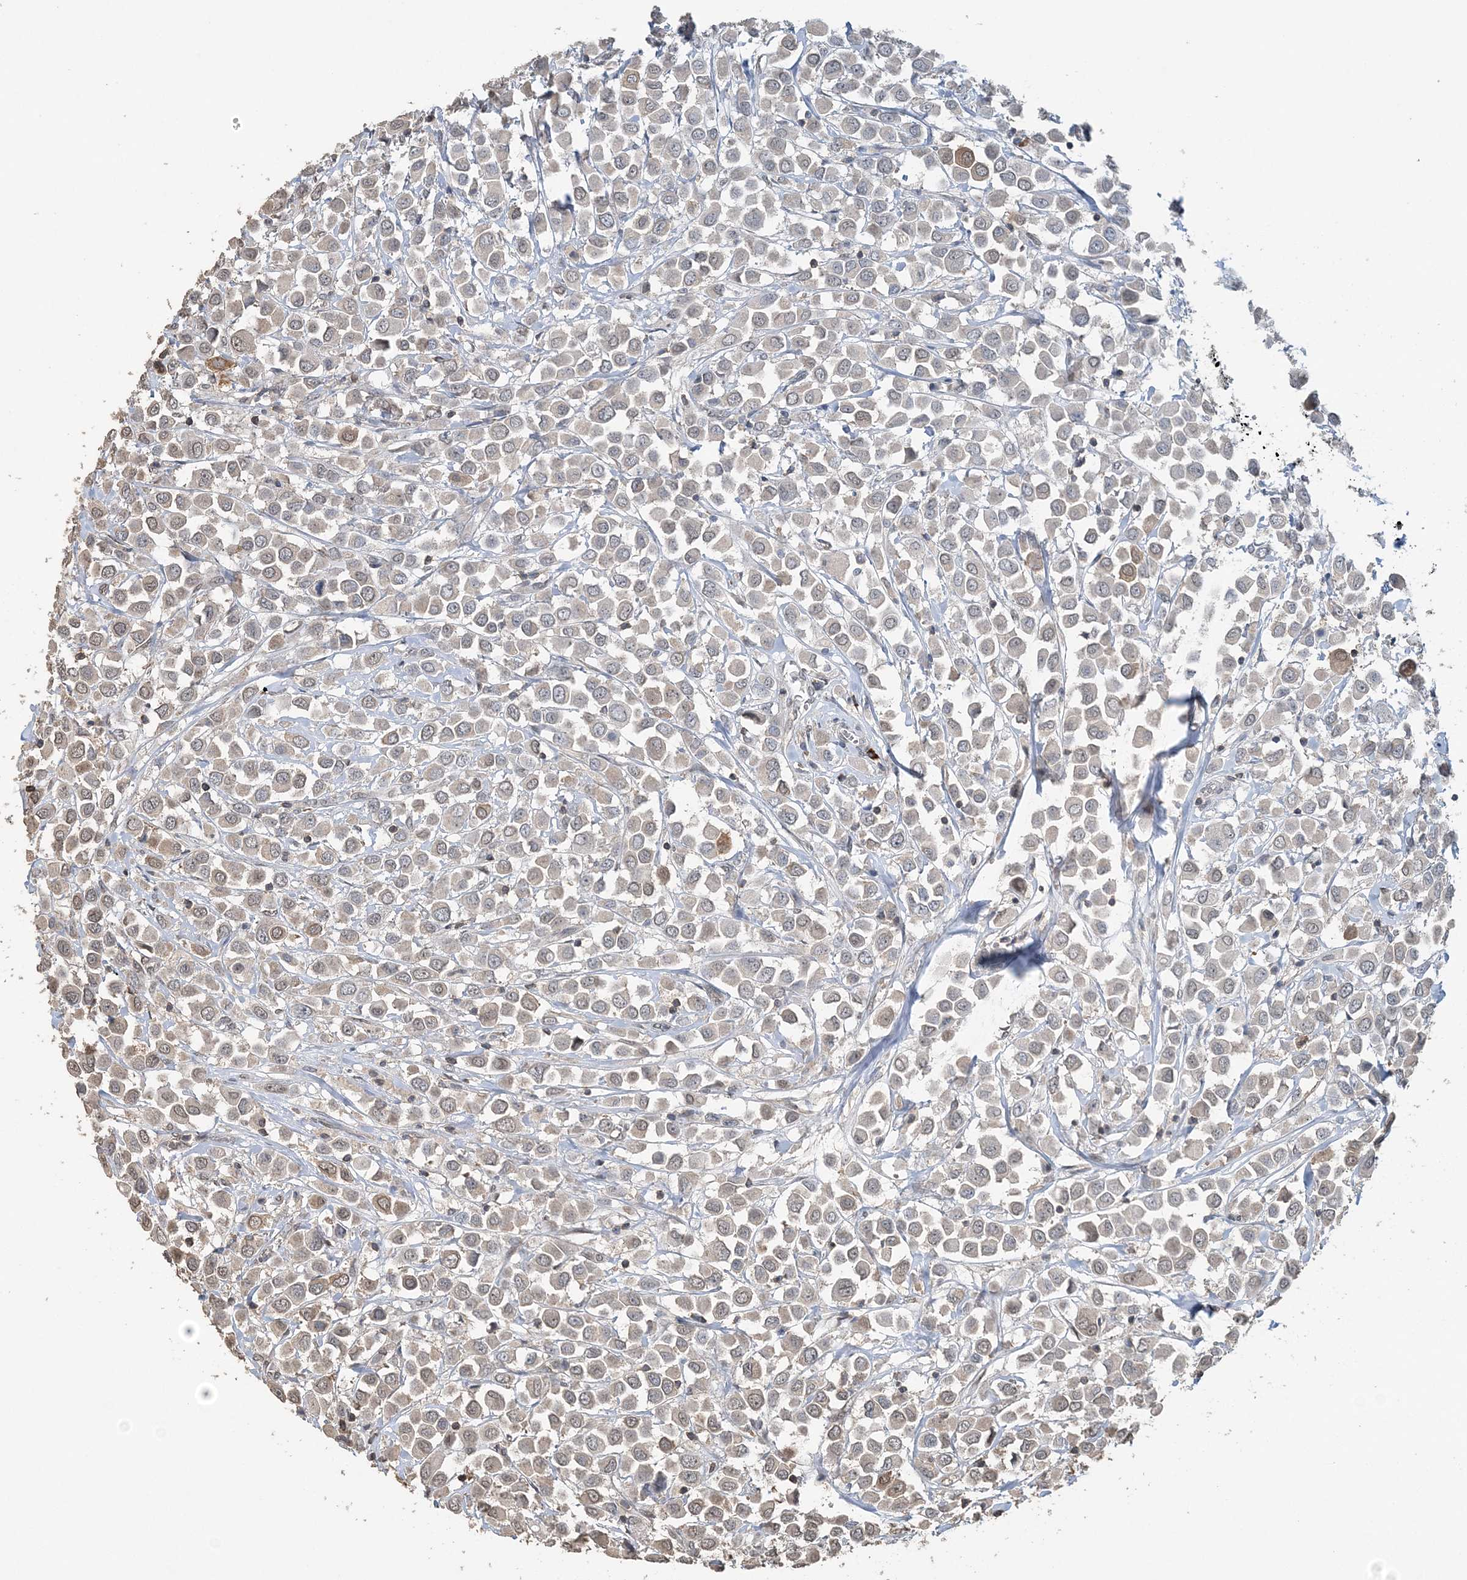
{"staining": {"intensity": "negative", "quantity": "none", "location": "none"}, "tissue": "breast cancer", "cell_type": "Tumor cells", "image_type": "cancer", "snomed": [{"axis": "morphology", "description": "Duct carcinoma"}, {"axis": "topography", "description": "Breast"}], "caption": "High power microscopy image of an immunohistochemistry (IHC) histopathology image of breast cancer, revealing no significant expression in tumor cells.", "gene": "FAM110A", "patient": {"sex": "female", "age": 61}}